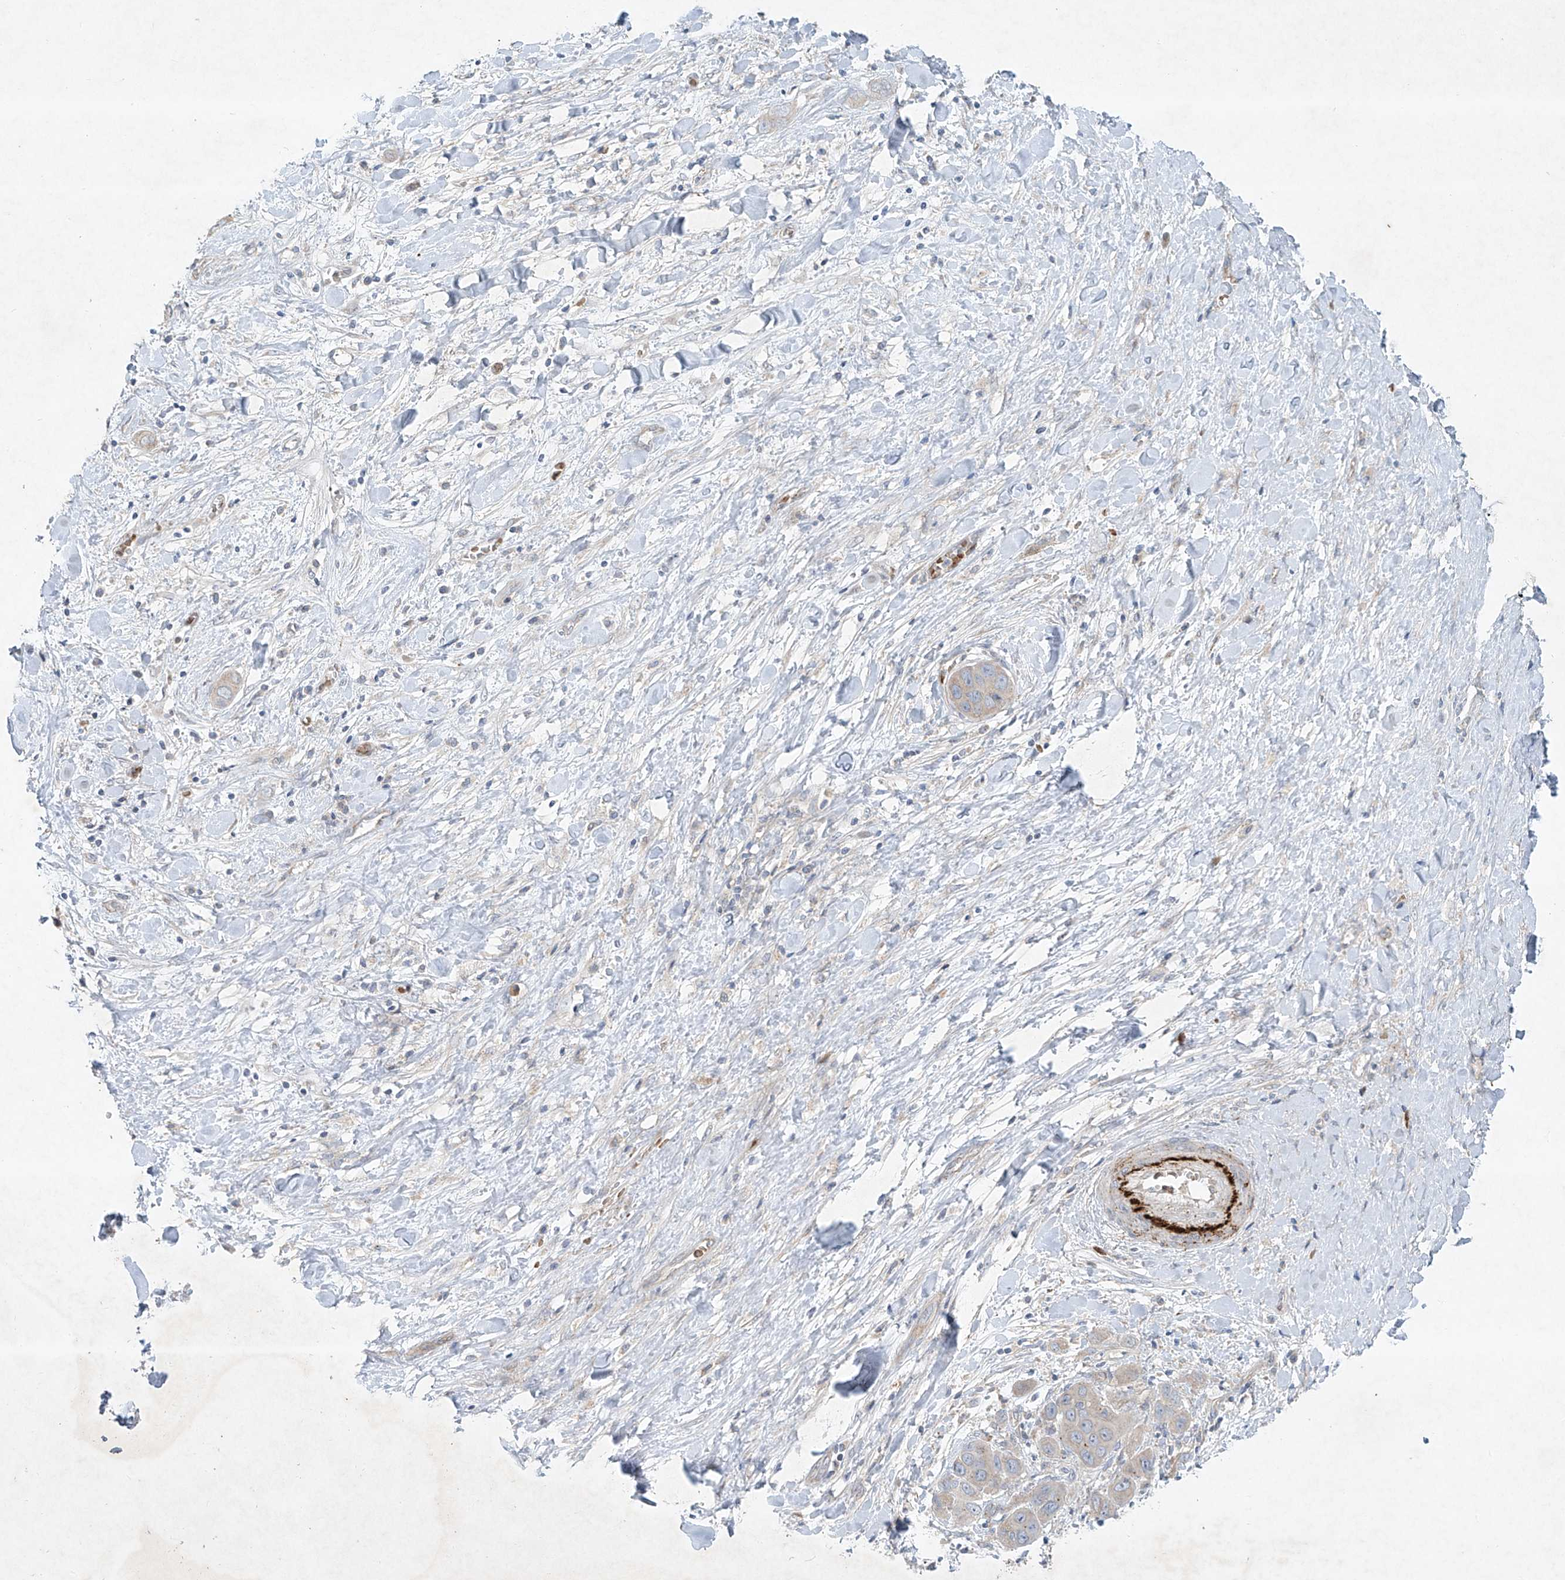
{"staining": {"intensity": "weak", "quantity": "25%-75%", "location": "cytoplasmic/membranous"}, "tissue": "liver cancer", "cell_type": "Tumor cells", "image_type": "cancer", "snomed": [{"axis": "morphology", "description": "Cholangiocarcinoma"}, {"axis": "topography", "description": "Liver"}], "caption": "Immunohistochemistry (IHC) (DAB) staining of human liver cancer (cholangiocarcinoma) demonstrates weak cytoplasmic/membranous protein staining in about 25%-75% of tumor cells.", "gene": "TJAP1", "patient": {"sex": "female", "age": 52}}